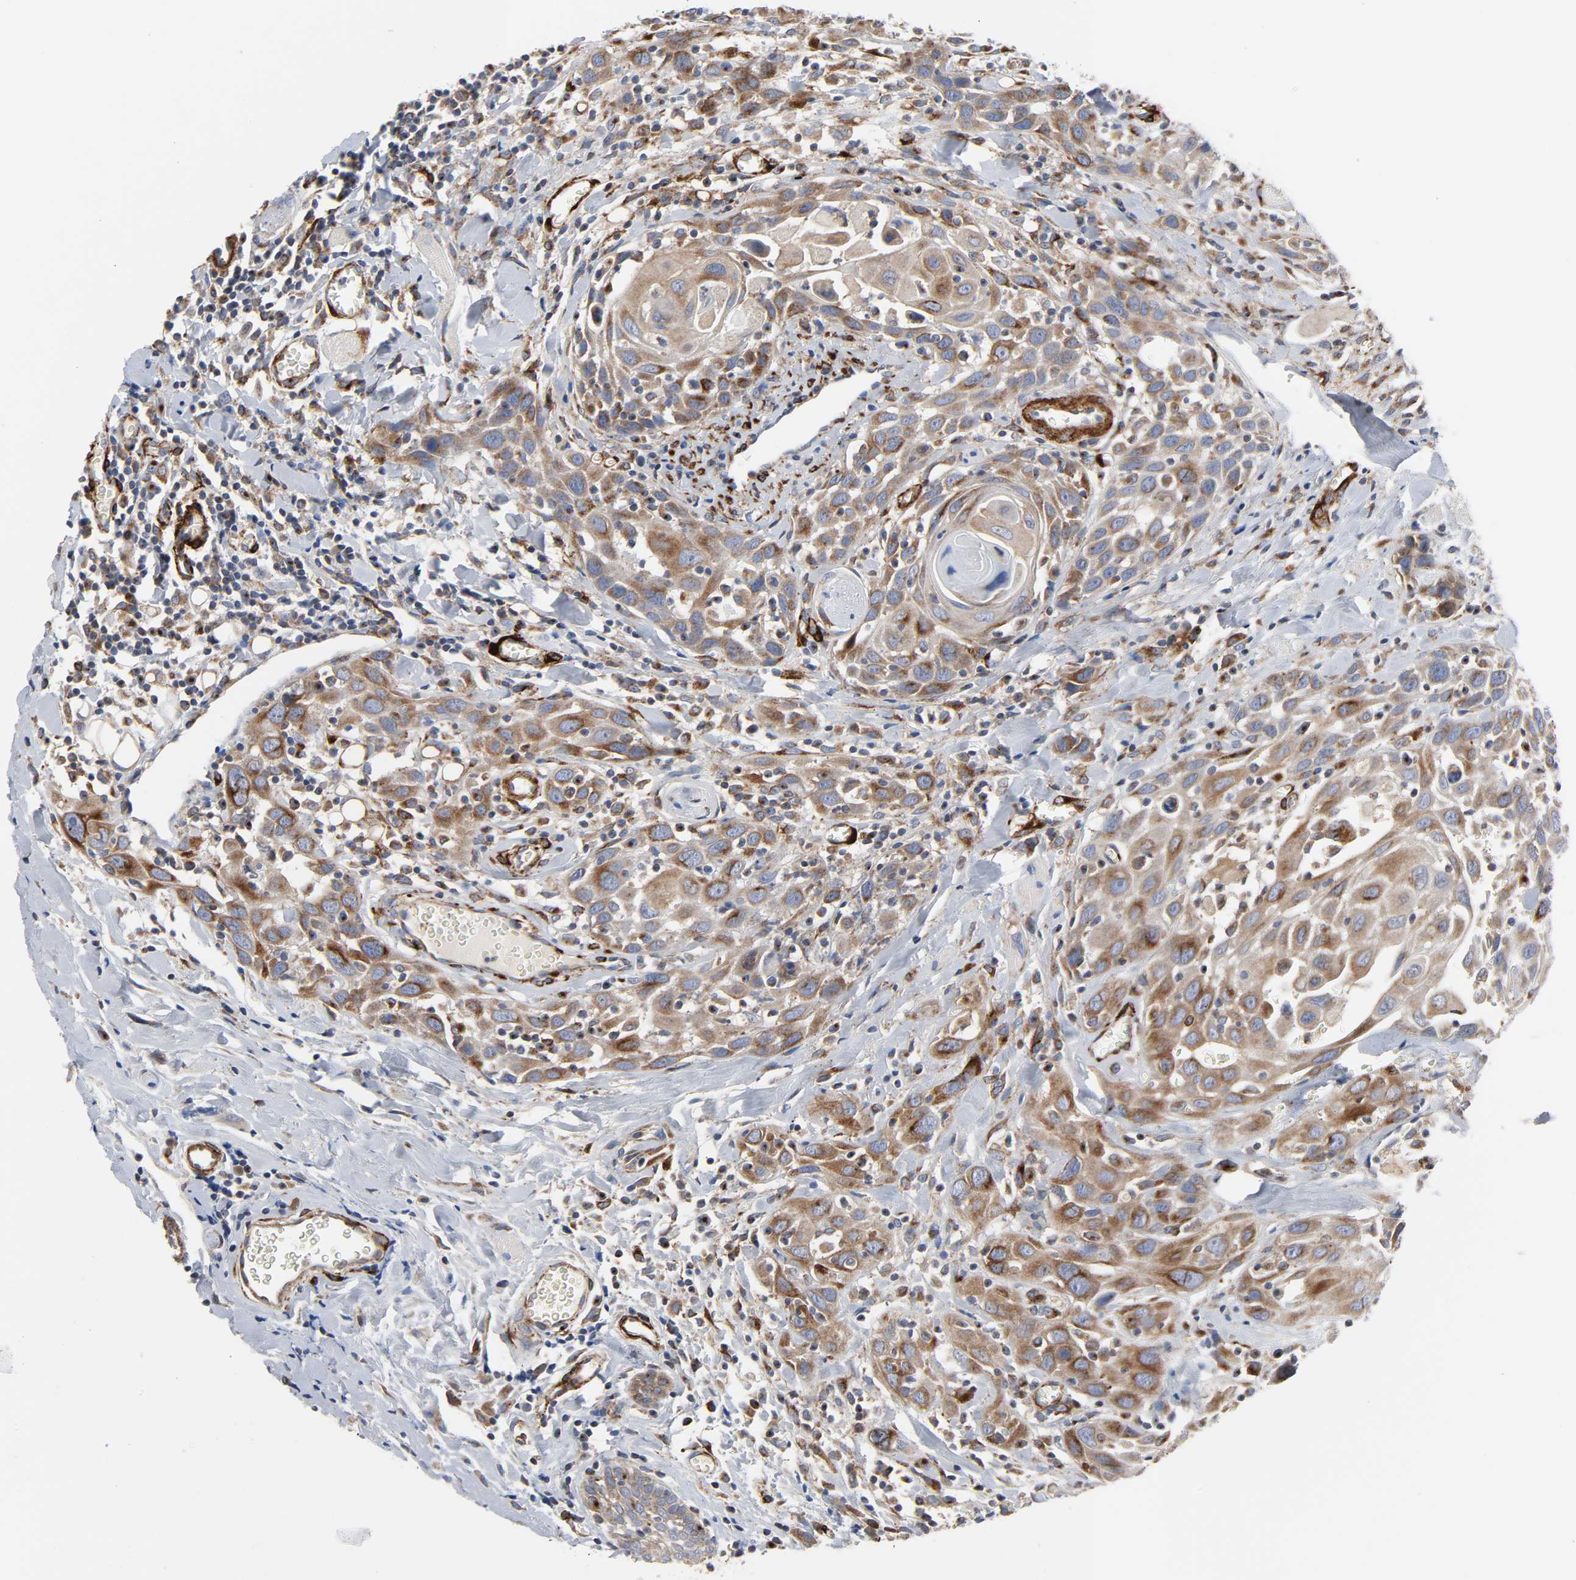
{"staining": {"intensity": "moderate", "quantity": ">75%", "location": "cytoplasmic/membranous"}, "tissue": "head and neck cancer", "cell_type": "Tumor cells", "image_type": "cancer", "snomed": [{"axis": "morphology", "description": "Squamous cell carcinoma, NOS"}, {"axis": "topography", "description": "Oral tissue"}, {"axis": "topography", "description": "Head-Neck"}], "caption": "A photomicrograph showing moderate cytoplasmic/membranous expression in about >75% of tumor cells in head and neck cancer, as visualized by brown immunohistochemical staining.", "gene": "ARHGAP1", "patient": {"sex": "female", "age": 50}}